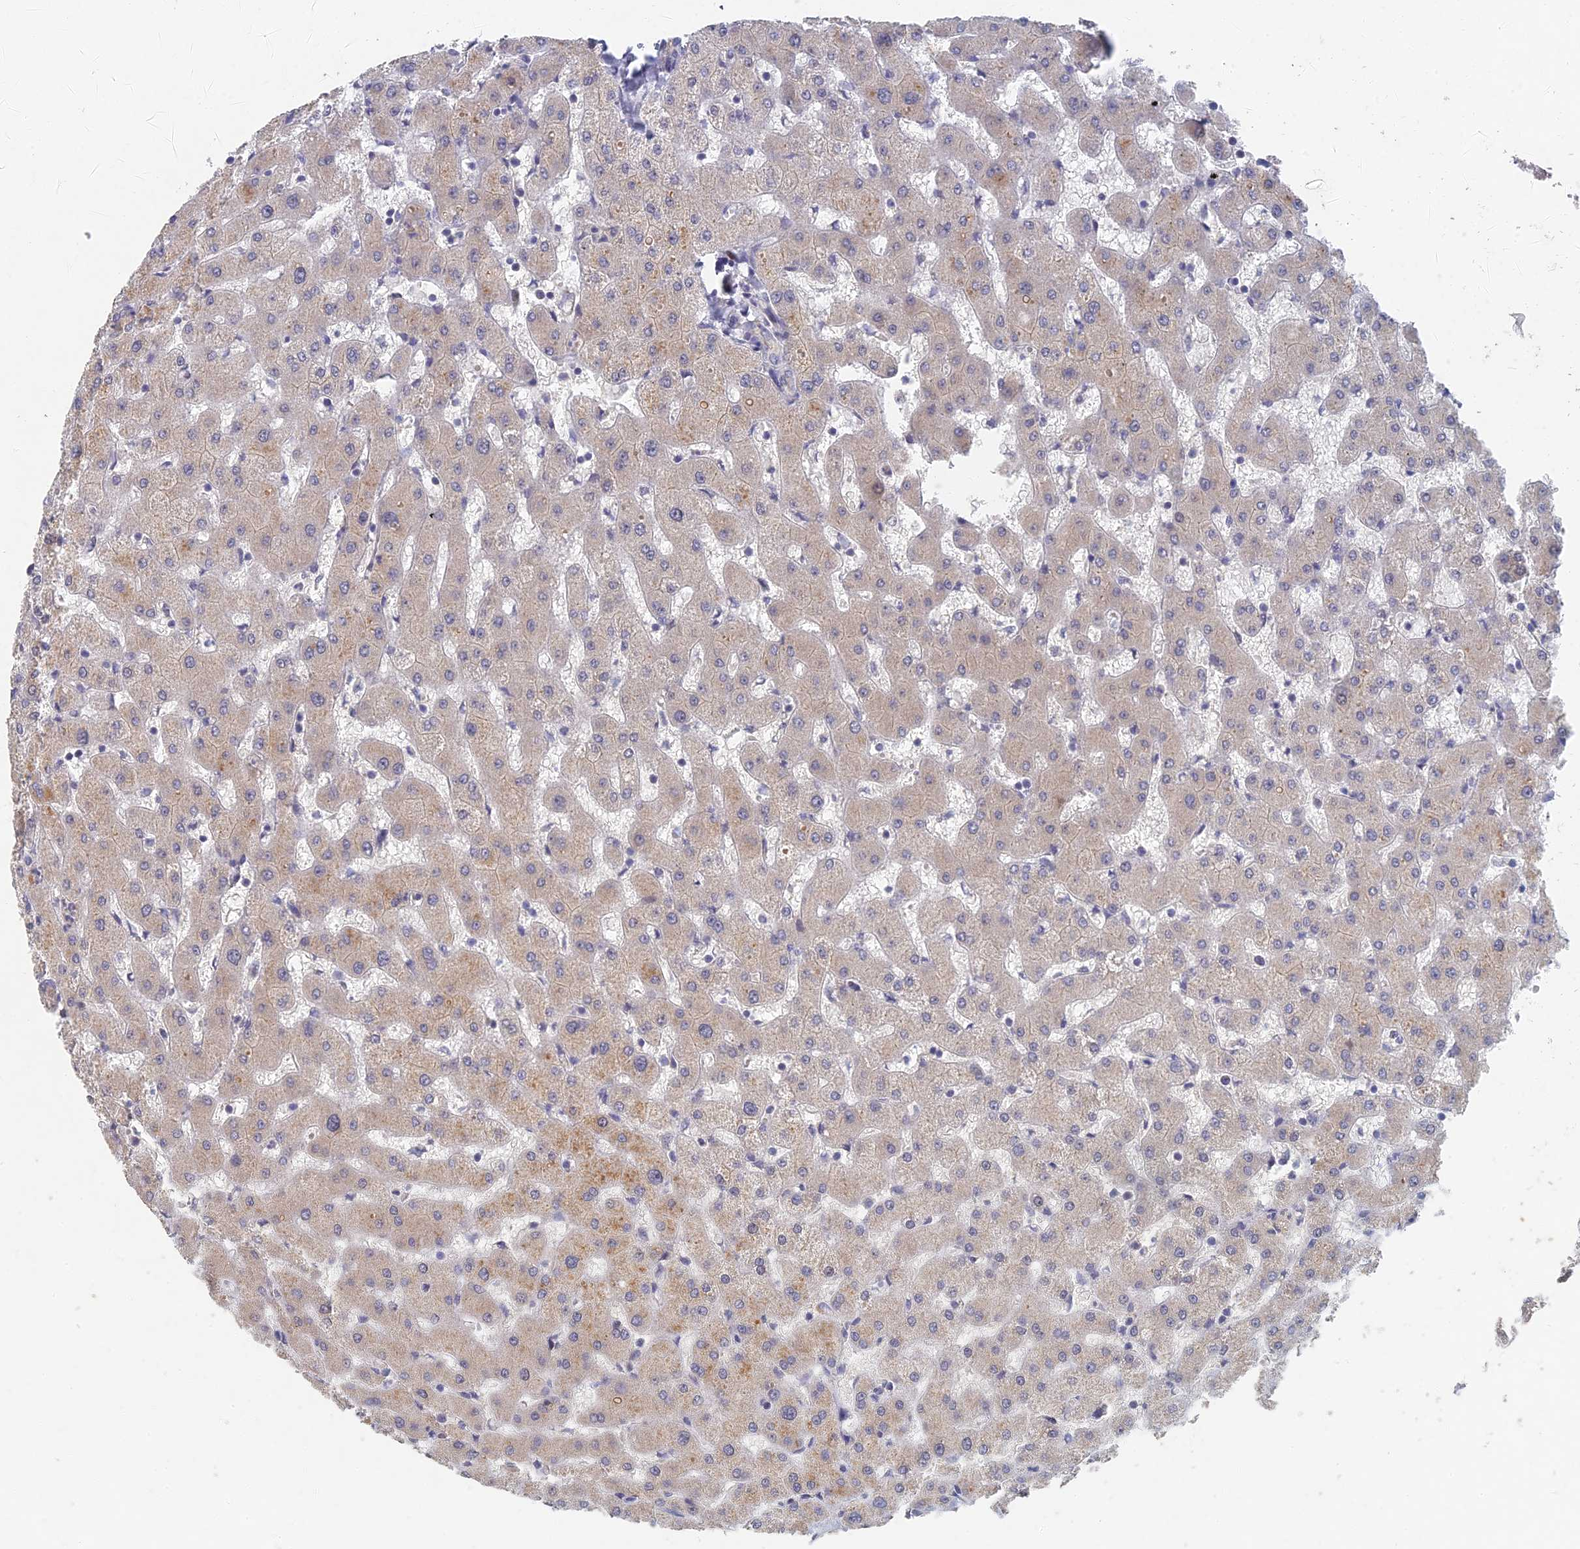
{"staining": {"intensity": "negative", "quantity": "none", "location": "none"}, "tissue": "liver", "cell_type": "Cholangiocytes", "image_type": "normal", "snomed": [{"axis": "morphology", "description": "Normal tissue, NOS"}, {"axis": "topography", "description": "Liver"}], "caption": "DAB immunohistochemical staining of unremarkable human liver shows no significant positivity in cholangiocytes. Brightfield microscopy of IHC stained with DAB (3,3'-diaminobenzidine) (brown) and hematoxylin (blue), captured at high magnification.", "gene": "GNA15", "patient": {"sex": "female", "age": 63}}